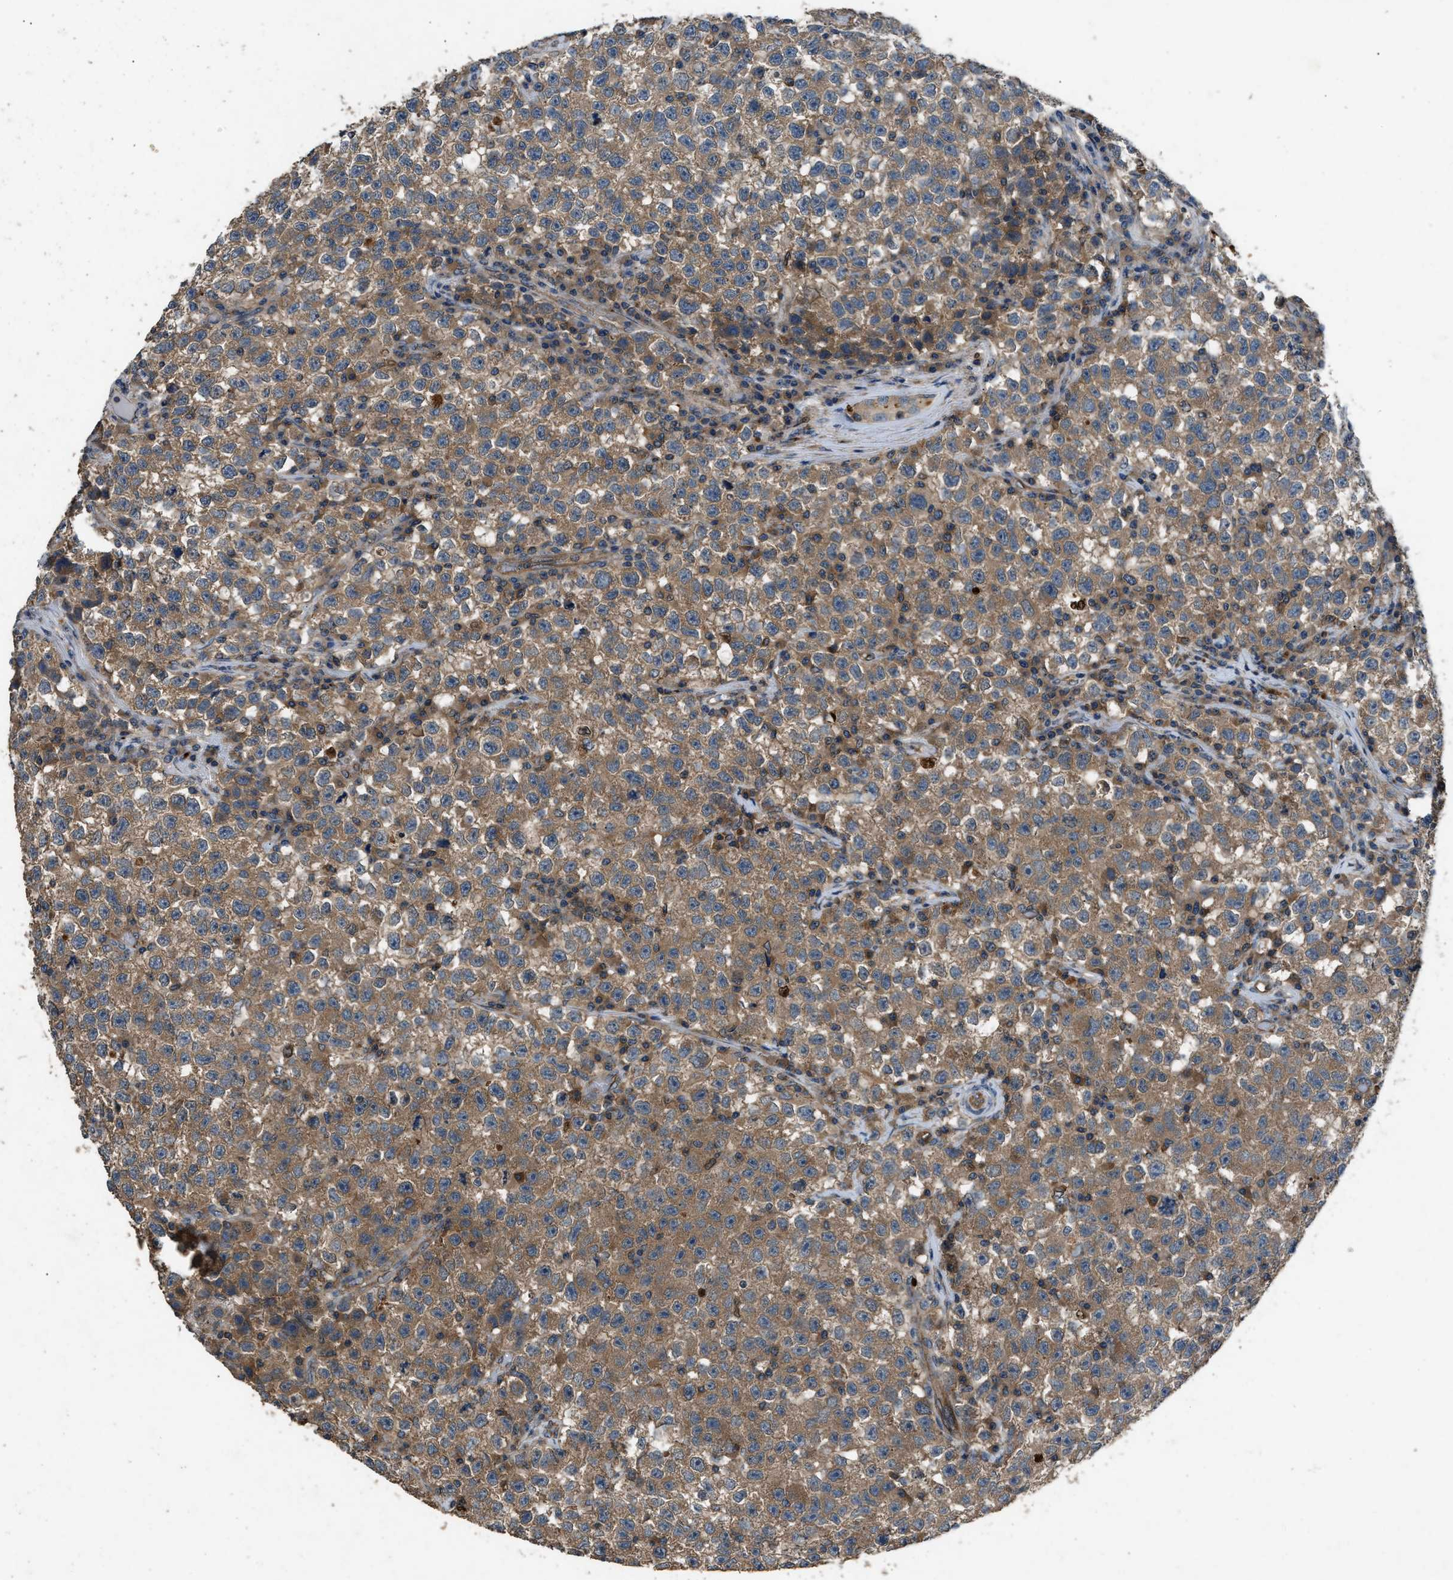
{"staining": {"intensity": "moderate", "quantity": ">75%", "location": "cytoplasmic/membranous"}, "tissue": "testis cancer", "cell_type": "Tumor cells", "image_type": "cancer", "snomed": [{"axis": "morphology", "description": "Seminoma, NOS"}, {"axis": "topography", "description": "Testis"}], "caption": "Seminoma (testis) stained with a protein marker displays moderate staining in tumor cells.", "gene": "PPID", "patient": {"sex": "male", "age": 22}}